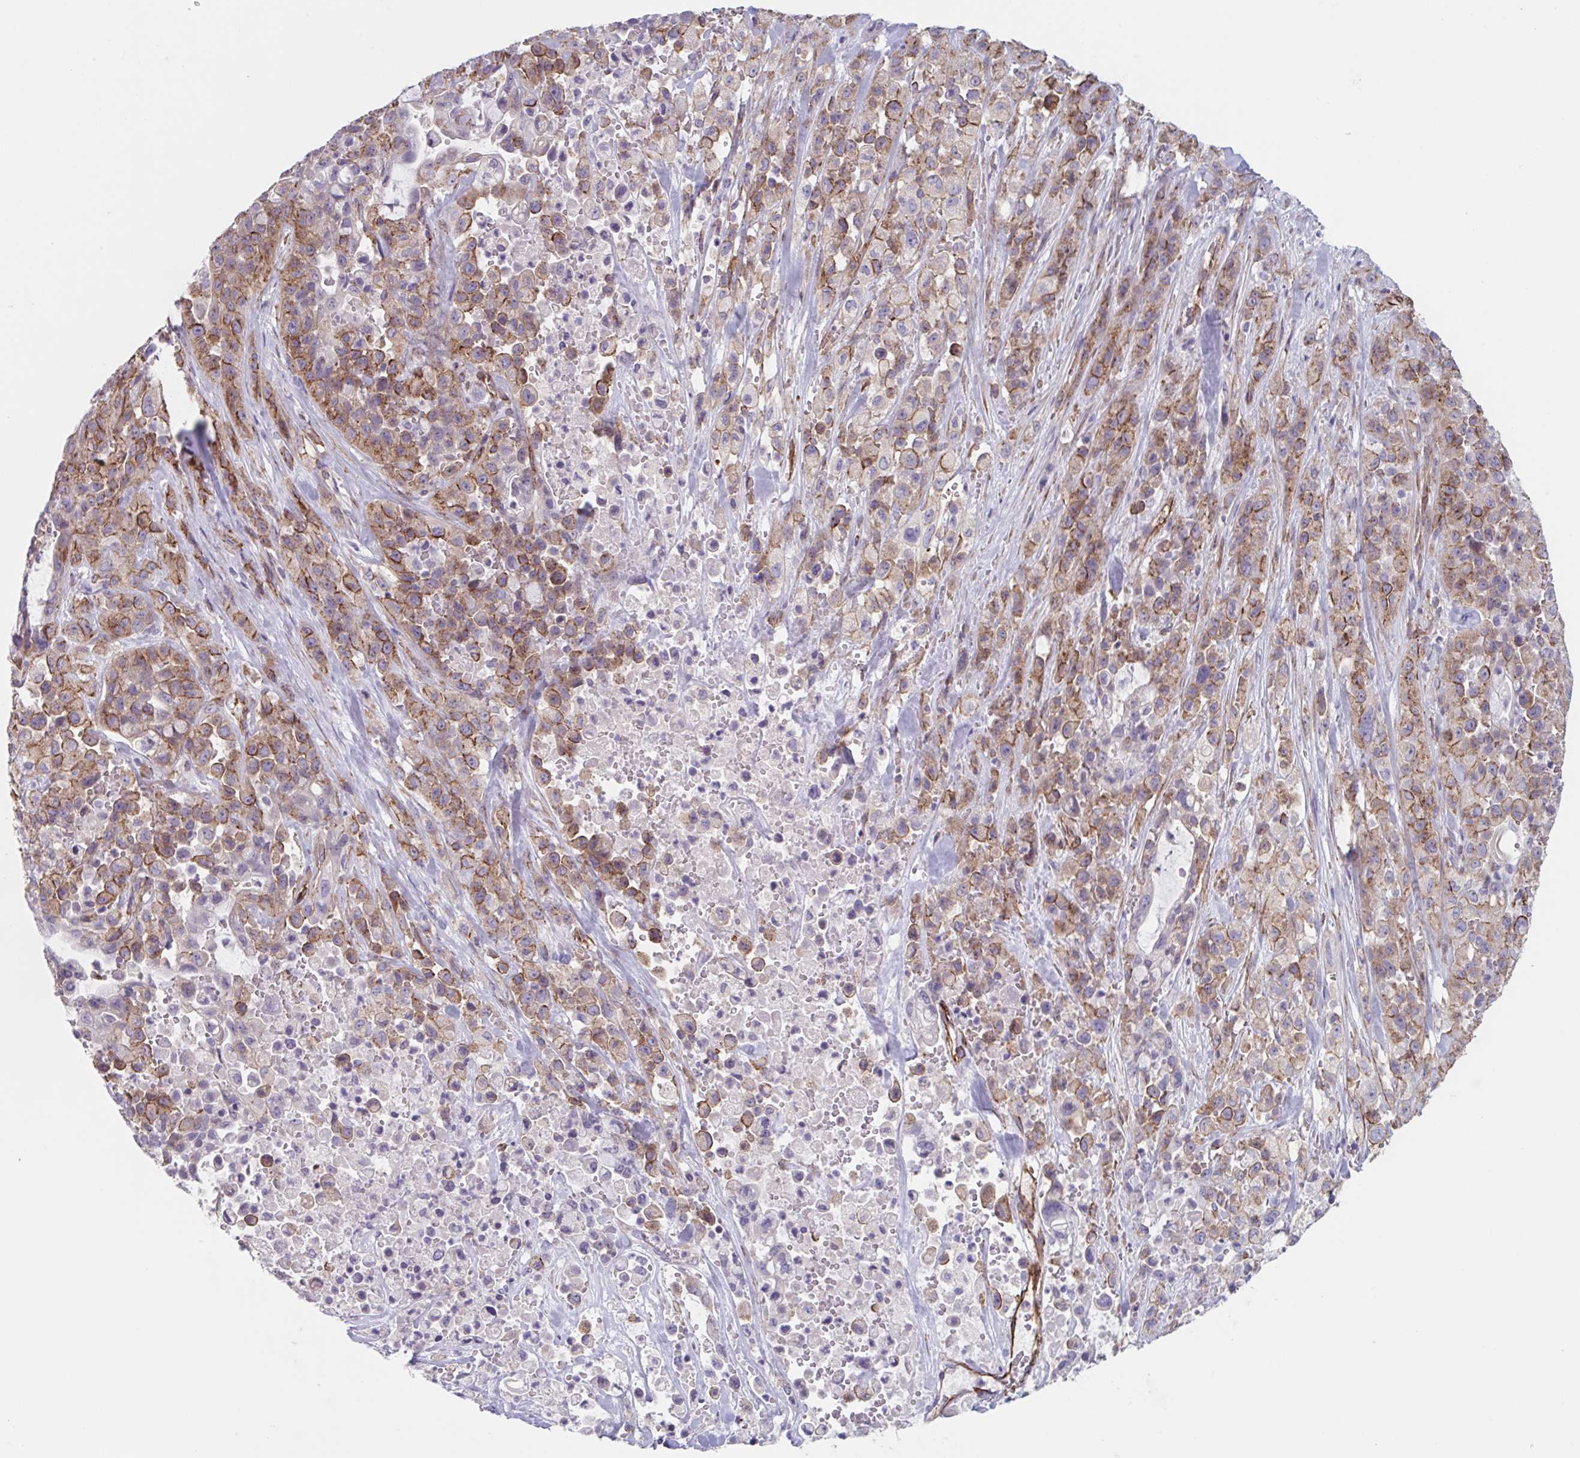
{"staining": {"intensity": "moderate", "quantity": "25%-75%", "location": "cytoplasmic/membranous"}, "tissue": "pancreatic cancer", "cell_type": "Tumor cells", "image_type": "cancer", "snomed": [{"axis": "morphology", "description": "Adenocarcinoma, NOS"}, {"axis": "topography", "description": "Pancreas"}], "caption": "Immunohistochemical staining of human adenocarcinoma (pancreatic) shows moderate cytoplasmic/membranous protein staining in approximately 25%-75% of tumor cells.", "gene": "CITED4", "patient": {"sex": "male", "age": 44}}